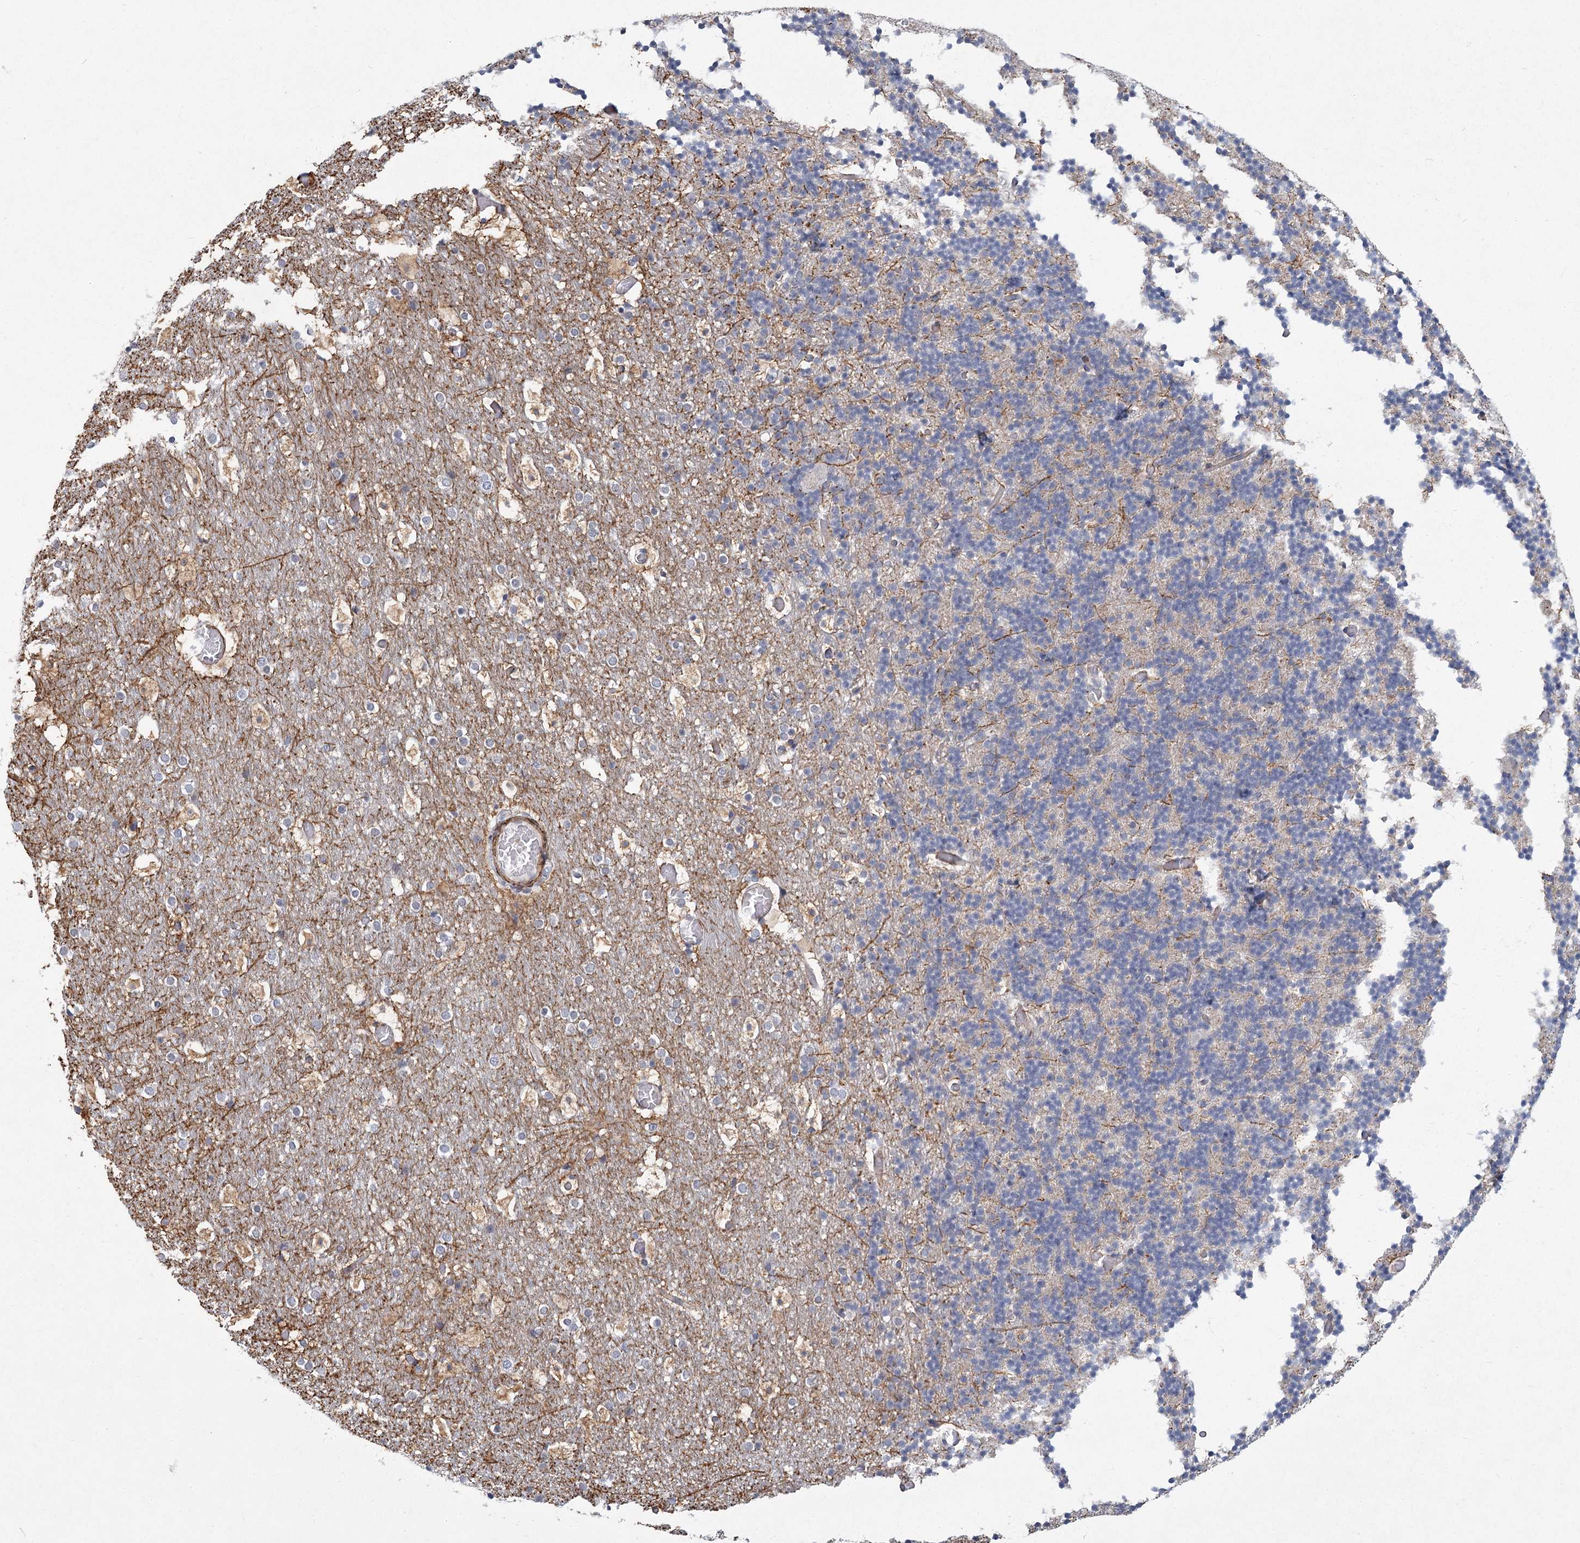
{"staining": {"intensity": "negative", "quantity": "none", "location": "none"}, "tissue": "cerebellum", "cell_type": "Cells in granular layer", "image_type": "normal", "snomed": [{"axis": "morphology", "description": "Normal tissue, NOS"}, {"axis": "topography", "description": "Cerebellum"}], "caption": "IHC micrograph of unremarkable cerebellum: cerebellum stained with DAB exhibits no significant protein positivity in cells in granular layer.", "gene": "MEPE", "patient": {"sex": "male", "age": 57}}